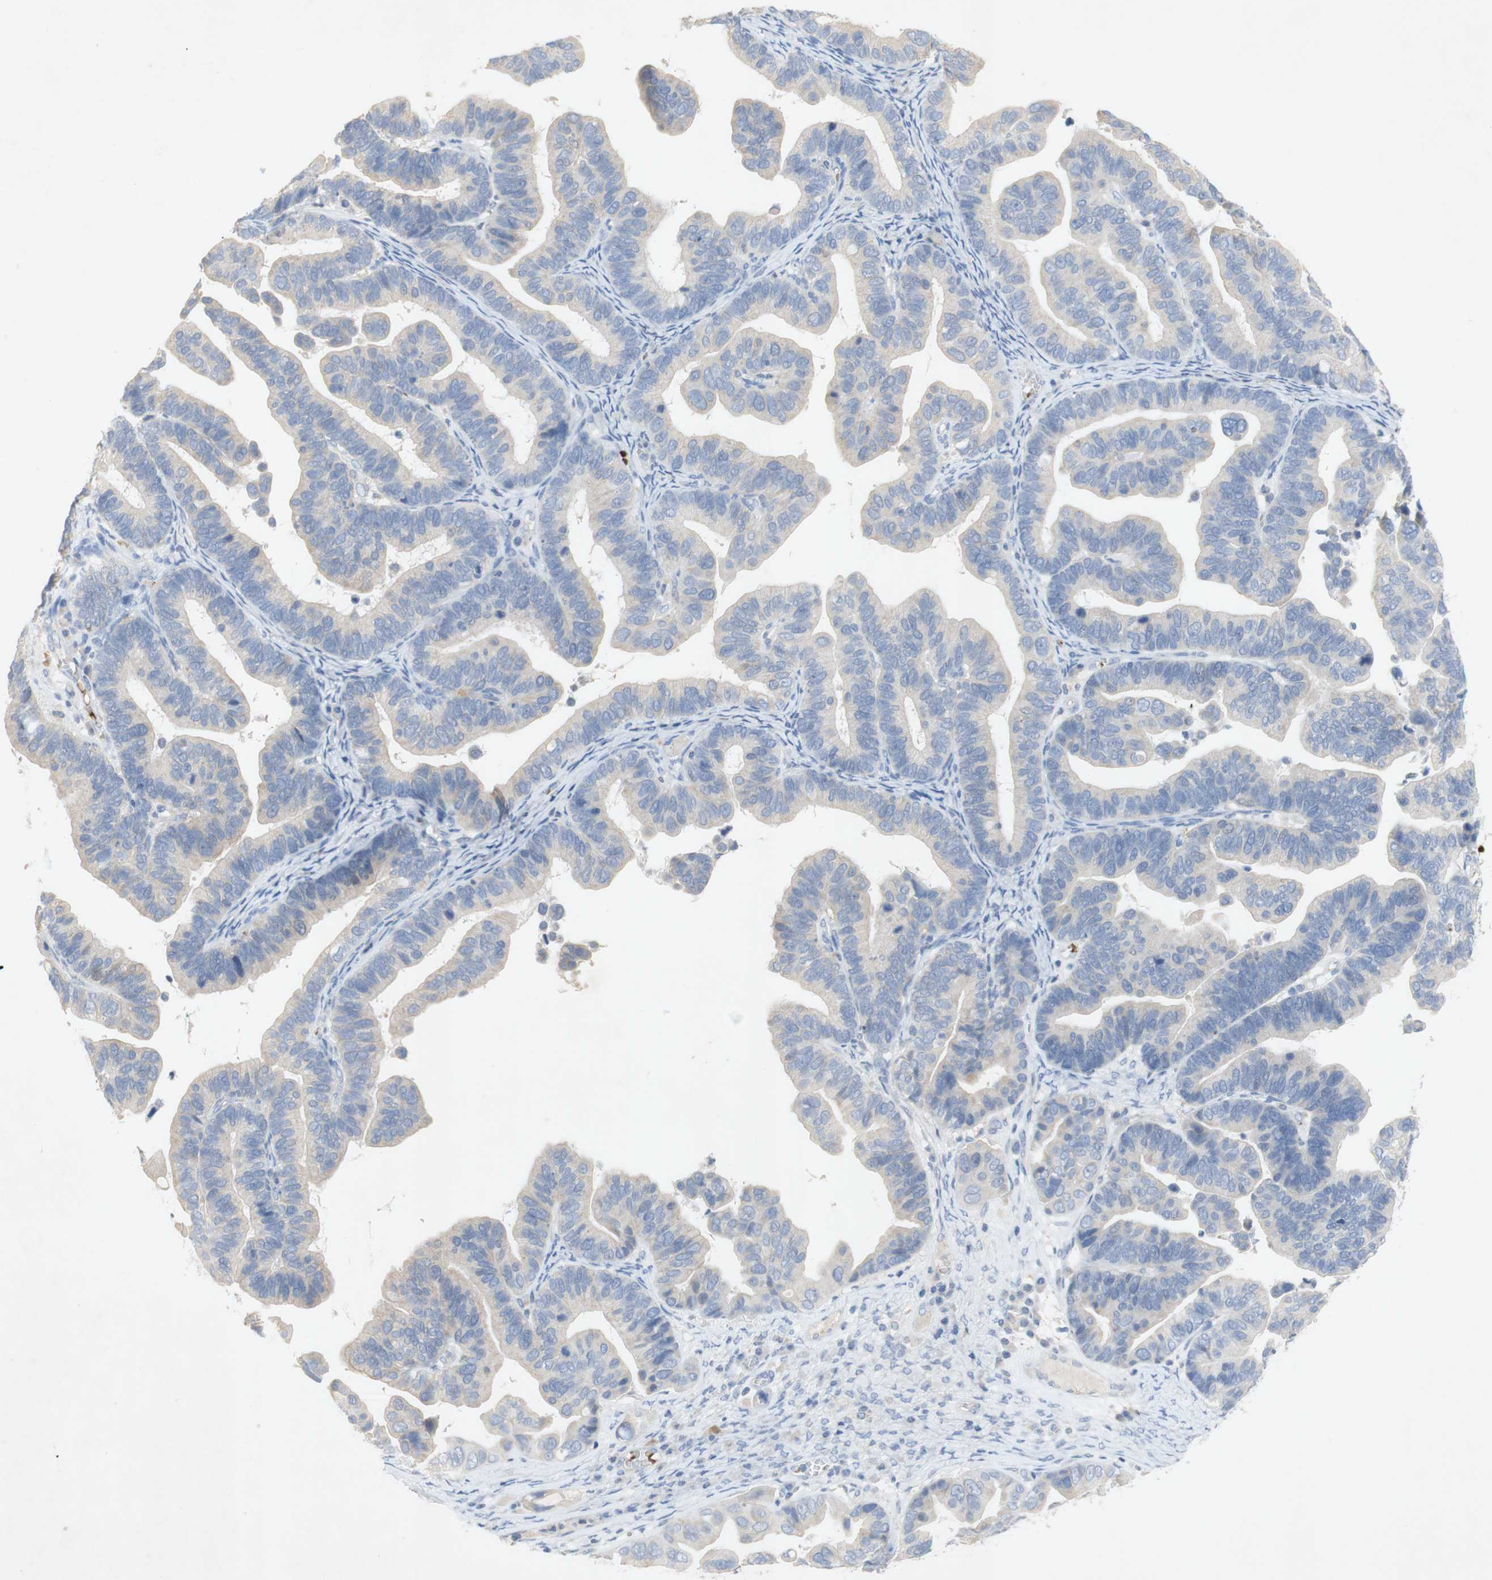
{"staining": {"intensity": "negative", "quantity": "none", "location": "none"}, "tissue": "ovarian cancer", "cell_type": "Tumor cells", "image_type": "cancer", "snomed": [{"axis": "morphology", "description": "Cystadenocarcinoma, serous, NOS"}, {"axis": "topography", "description": "Ovary"}], "caption": "Immunohistochemical staining of ovarian cancer displays no significant positivity in tumor cells.", "gene": "EPO", "patient": {"sex": "female", "age": 56}}